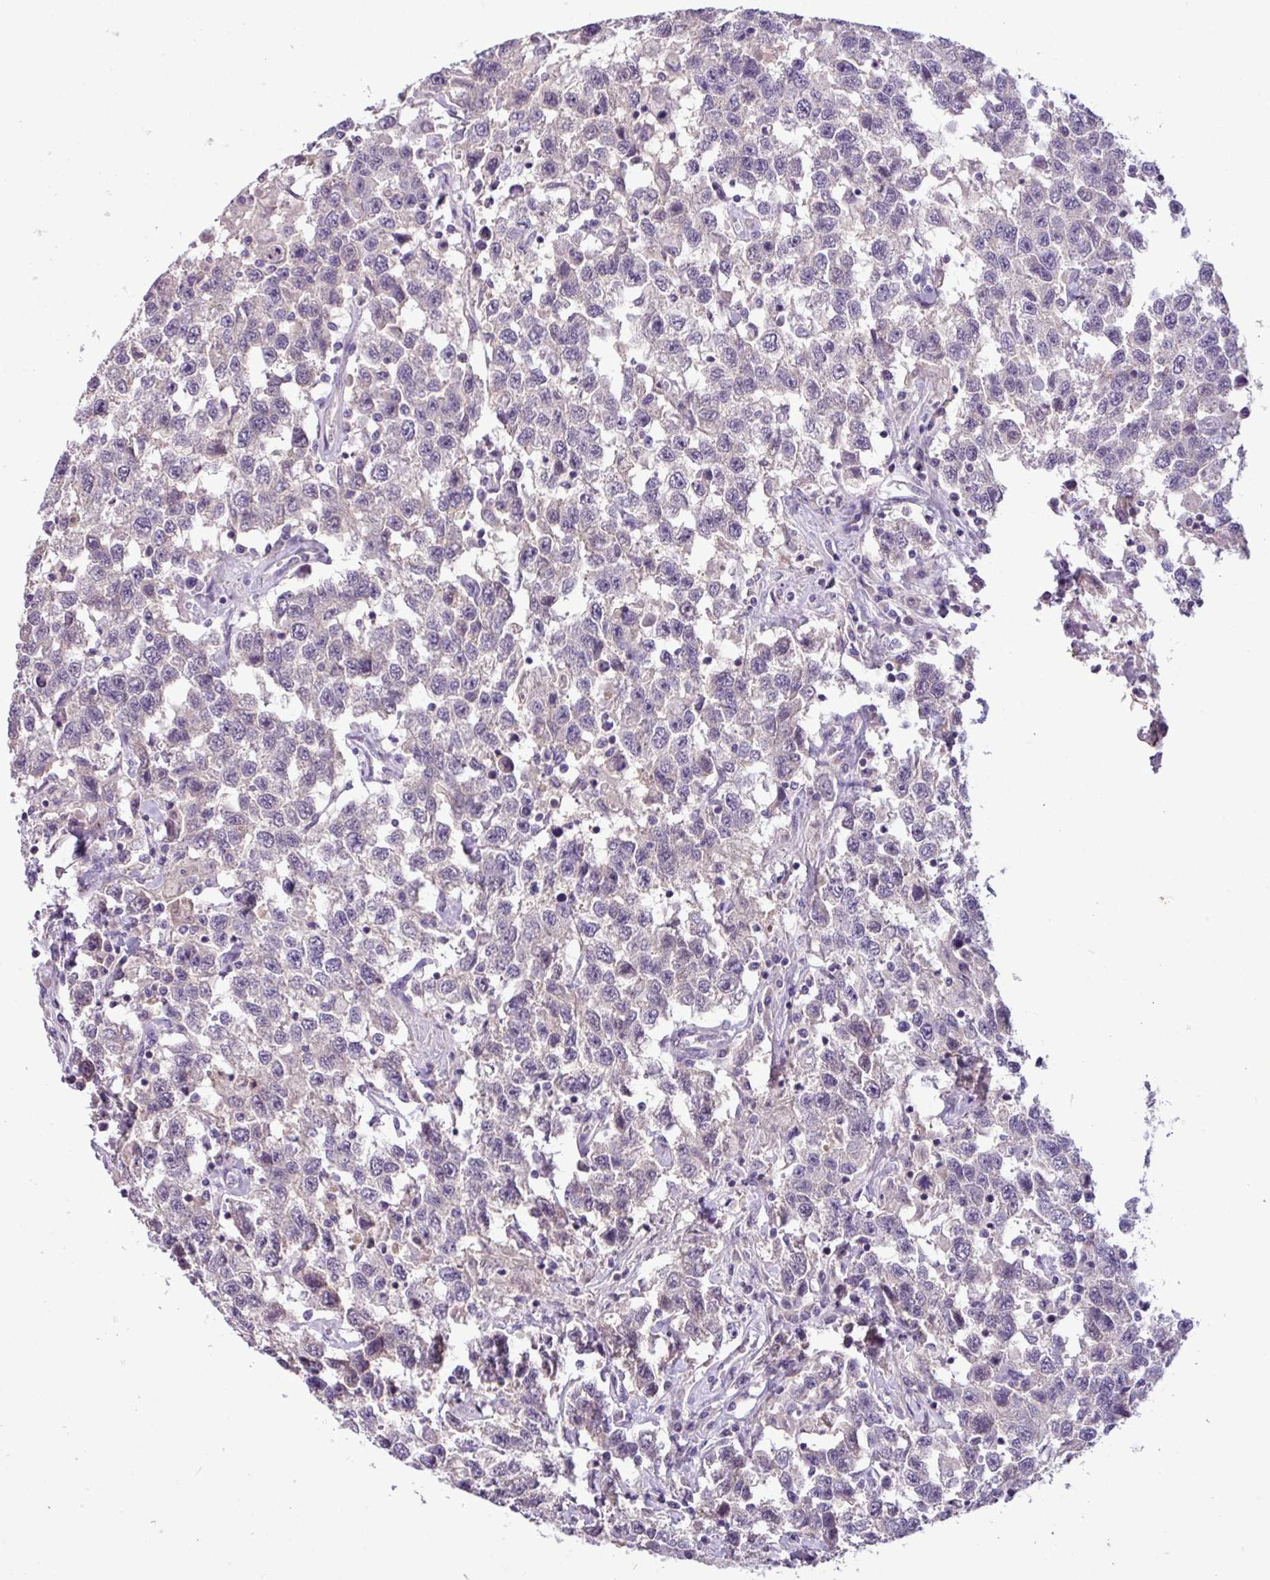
{"staining": {"intensity": "negative", "quantity": "none", "location": "none"}, "tissue": "testis cancer", "cell_type": "Tumor cells", "image_type": "cancer", "snomed": [{"axis": "morphology", "description": "Seminoma, NOS"}, {"axis": "topography", "description": "Testis"}], "caption": "Immunohistochemistry micrograph of neoplastic tissue: human testis cancer stained with DAB exhibits no significant protein expression in tumor cells.", "gene": "PNLDC1", "patient": {"sex": "male", "age": 41}}